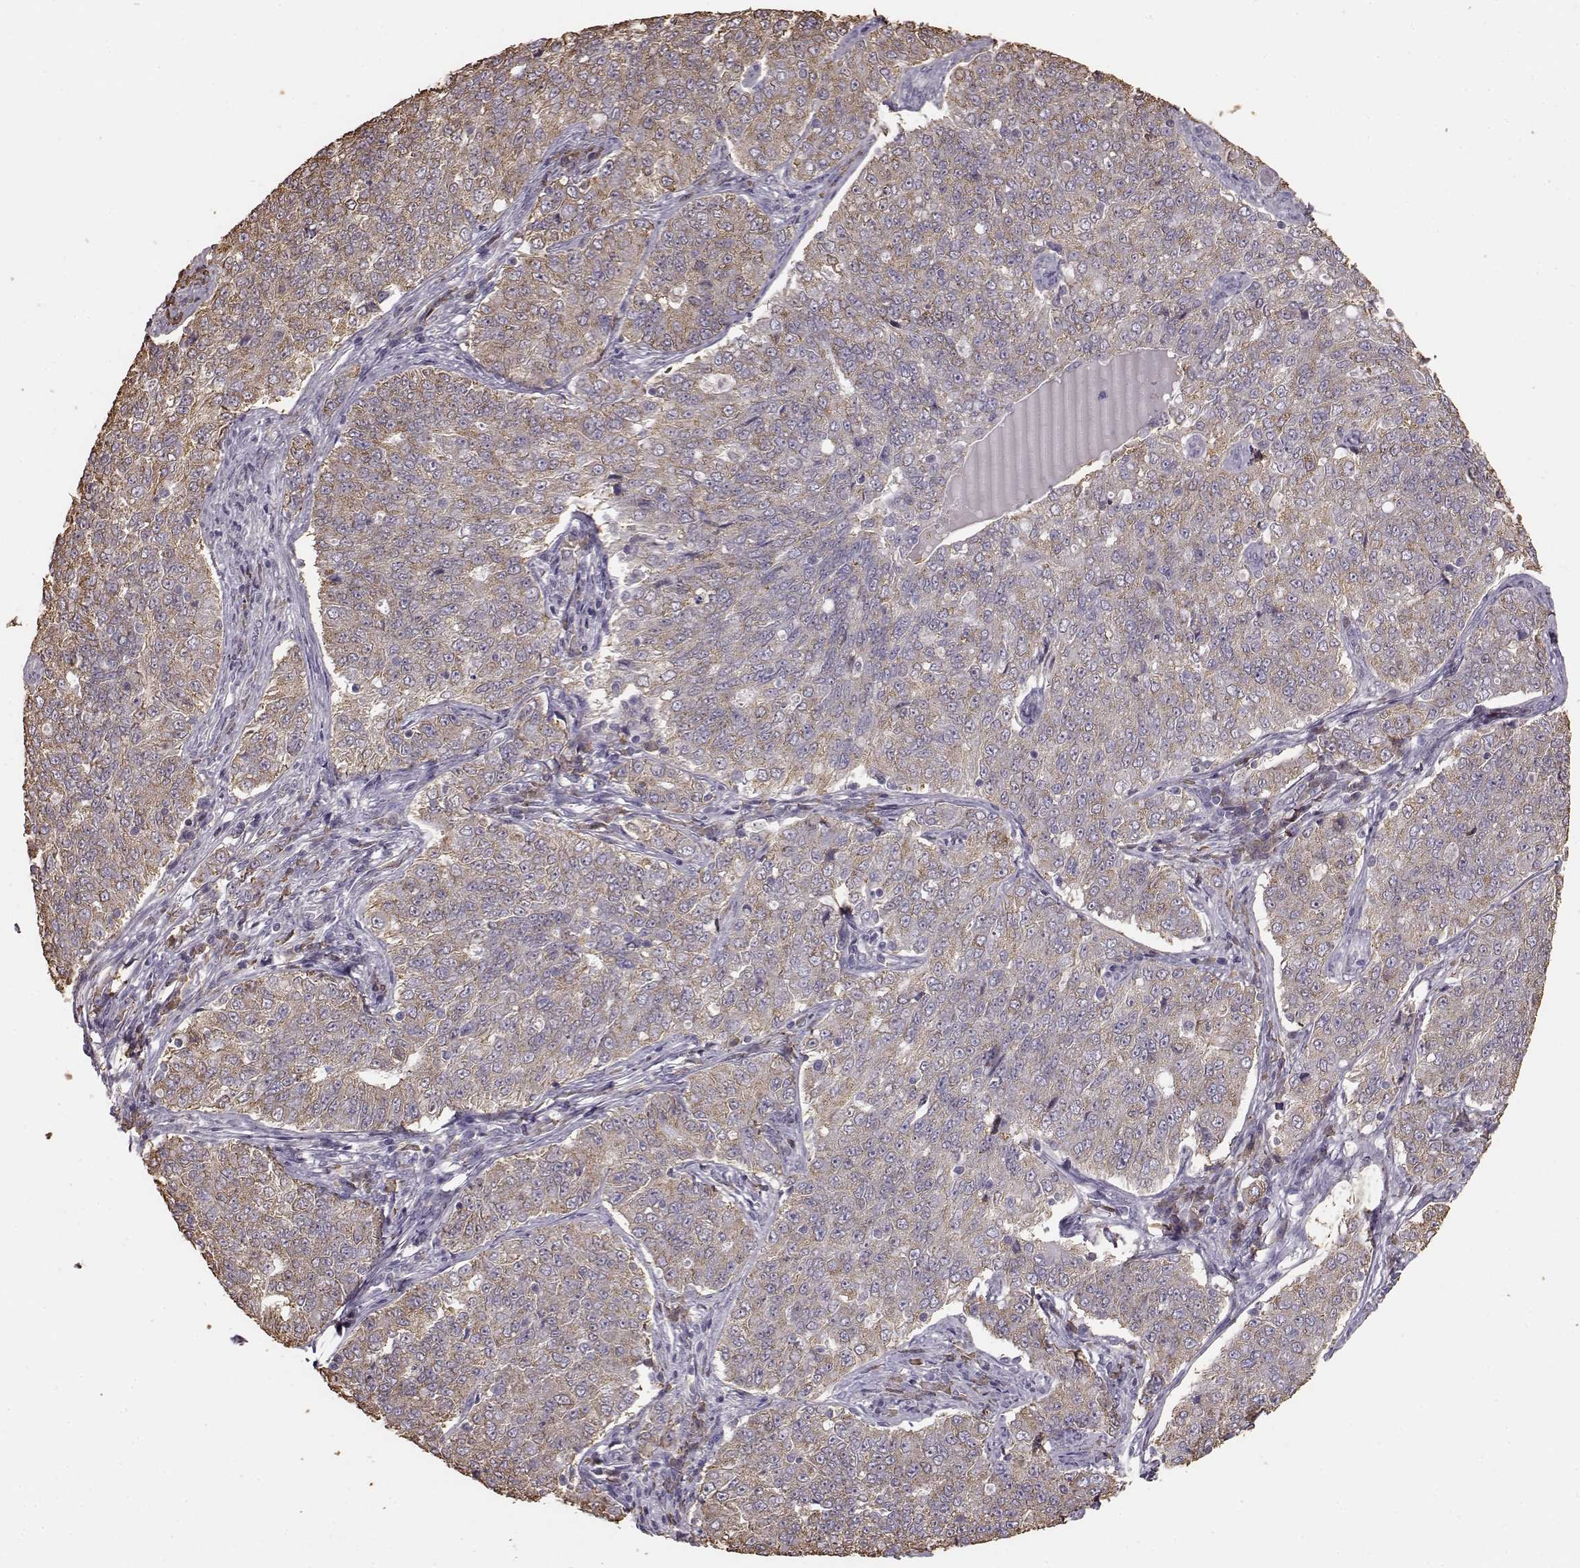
{"staining": {"intensity": "weak", "quantity": ">75%", "location": "cytoplasmic/membranous"}, "tissue": "endometrial cancer", "cell_type": "Tumor cells", "image_type": "cancer", "snomed": [{"axis": "morphology", "description": "Adenocarcinoma, NOS"}, {"axis": "topography", "description": "Endometrium"}], "caption": "This photomicrograph shows adenocarcinoma (endometrial) stained with immunohistochemistry (IHC) to label a protein in brown. The cytoplasmic/membranous of tumor cells show weak positivity for the protein. Nuclei are counter-stained blue.", "gene": "GABRG3", "patient": {"sex": "female", "age": 43}}